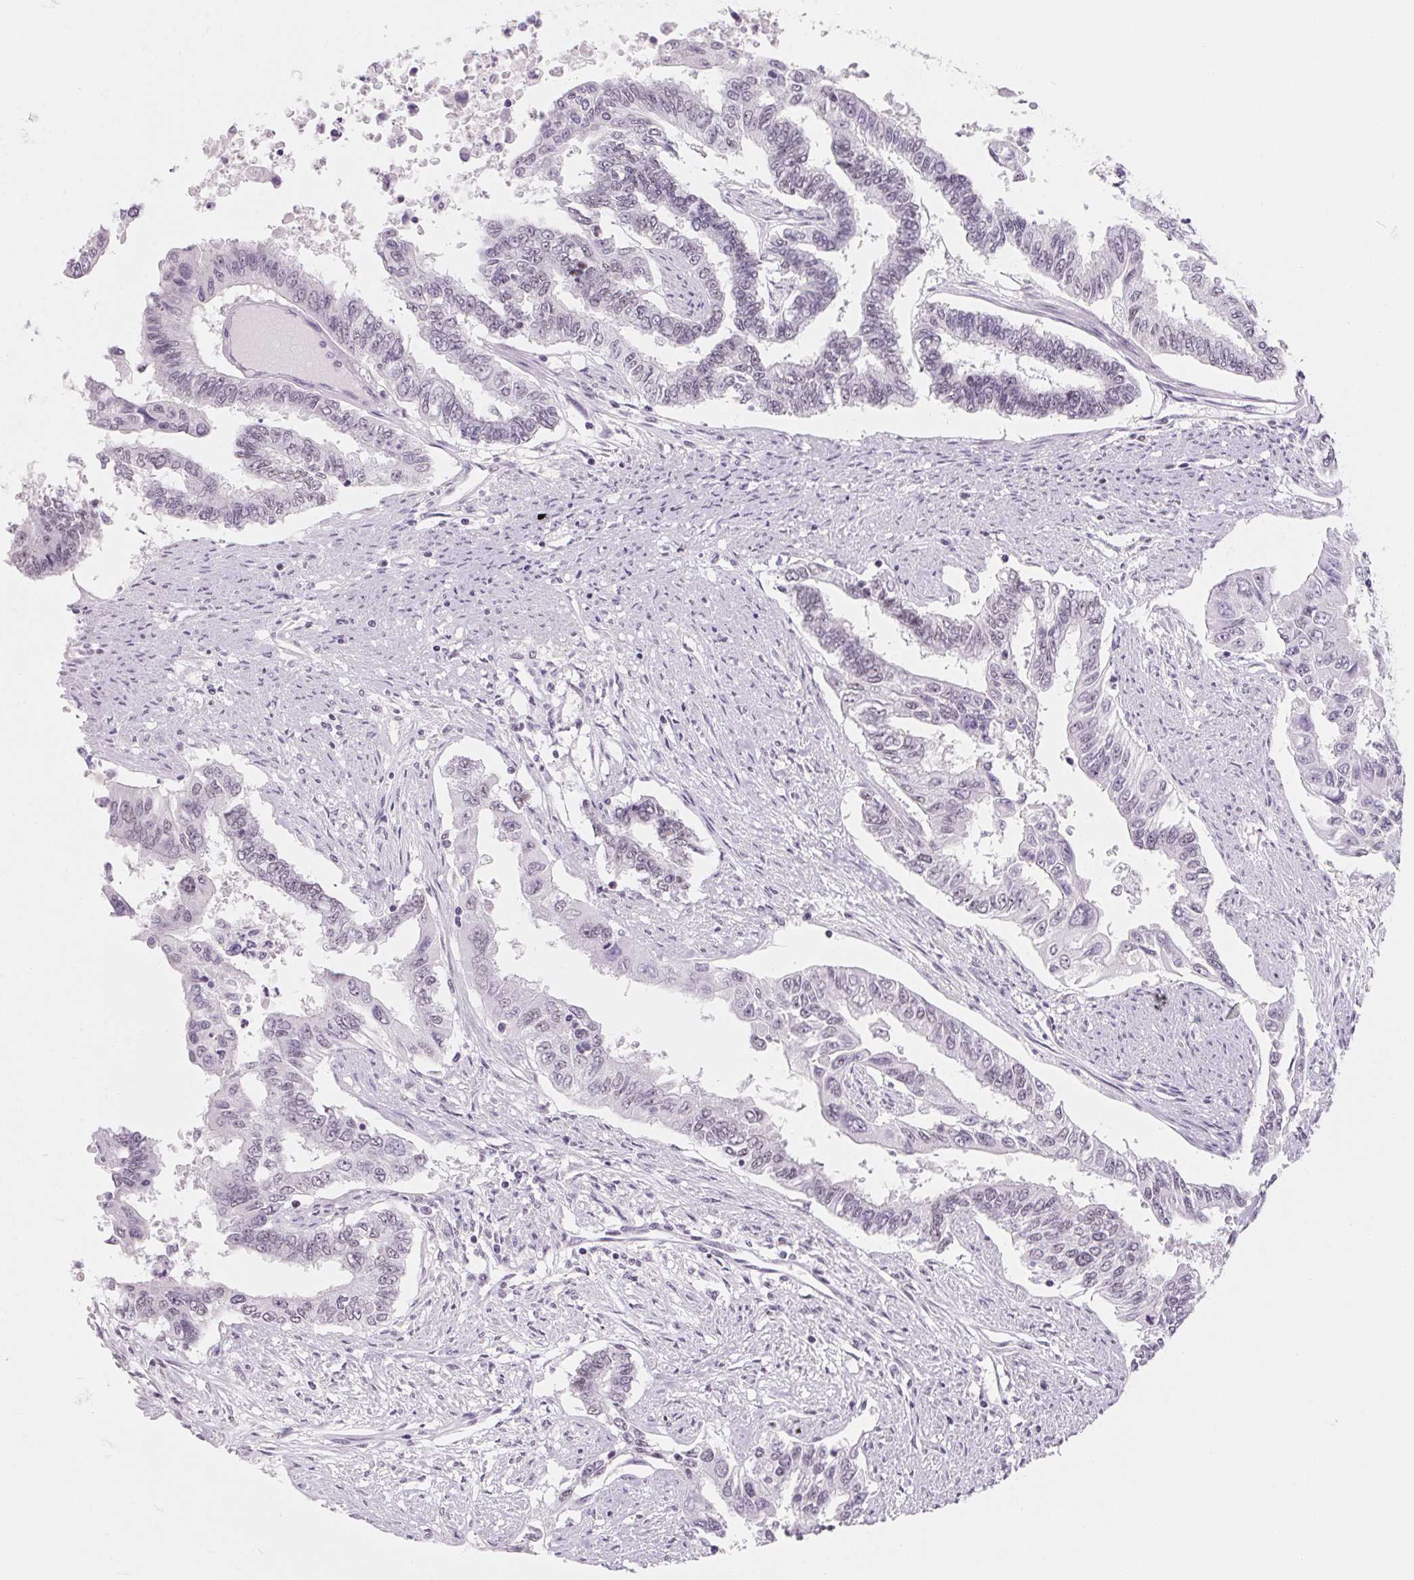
{"staining": {"intensity": "negative", "quantity": "none", "location": "none"}, "tissue": "endometrial cancer", "cell_type": "Tumor cells", "image_type": "cancer", "snomed": [{"axis": "morphology", "description": "Adenocarcinoma, NOS"}, {"axis": "topography", "description": "Uterus"}], "caption": "Human endometrial cancer (adenocarcinoma) stained for a protein using immunohistochemistry shows no expression in tumor cells.", "gene": "ZIC4", "patient": {"sex": "female", "age": 59}}